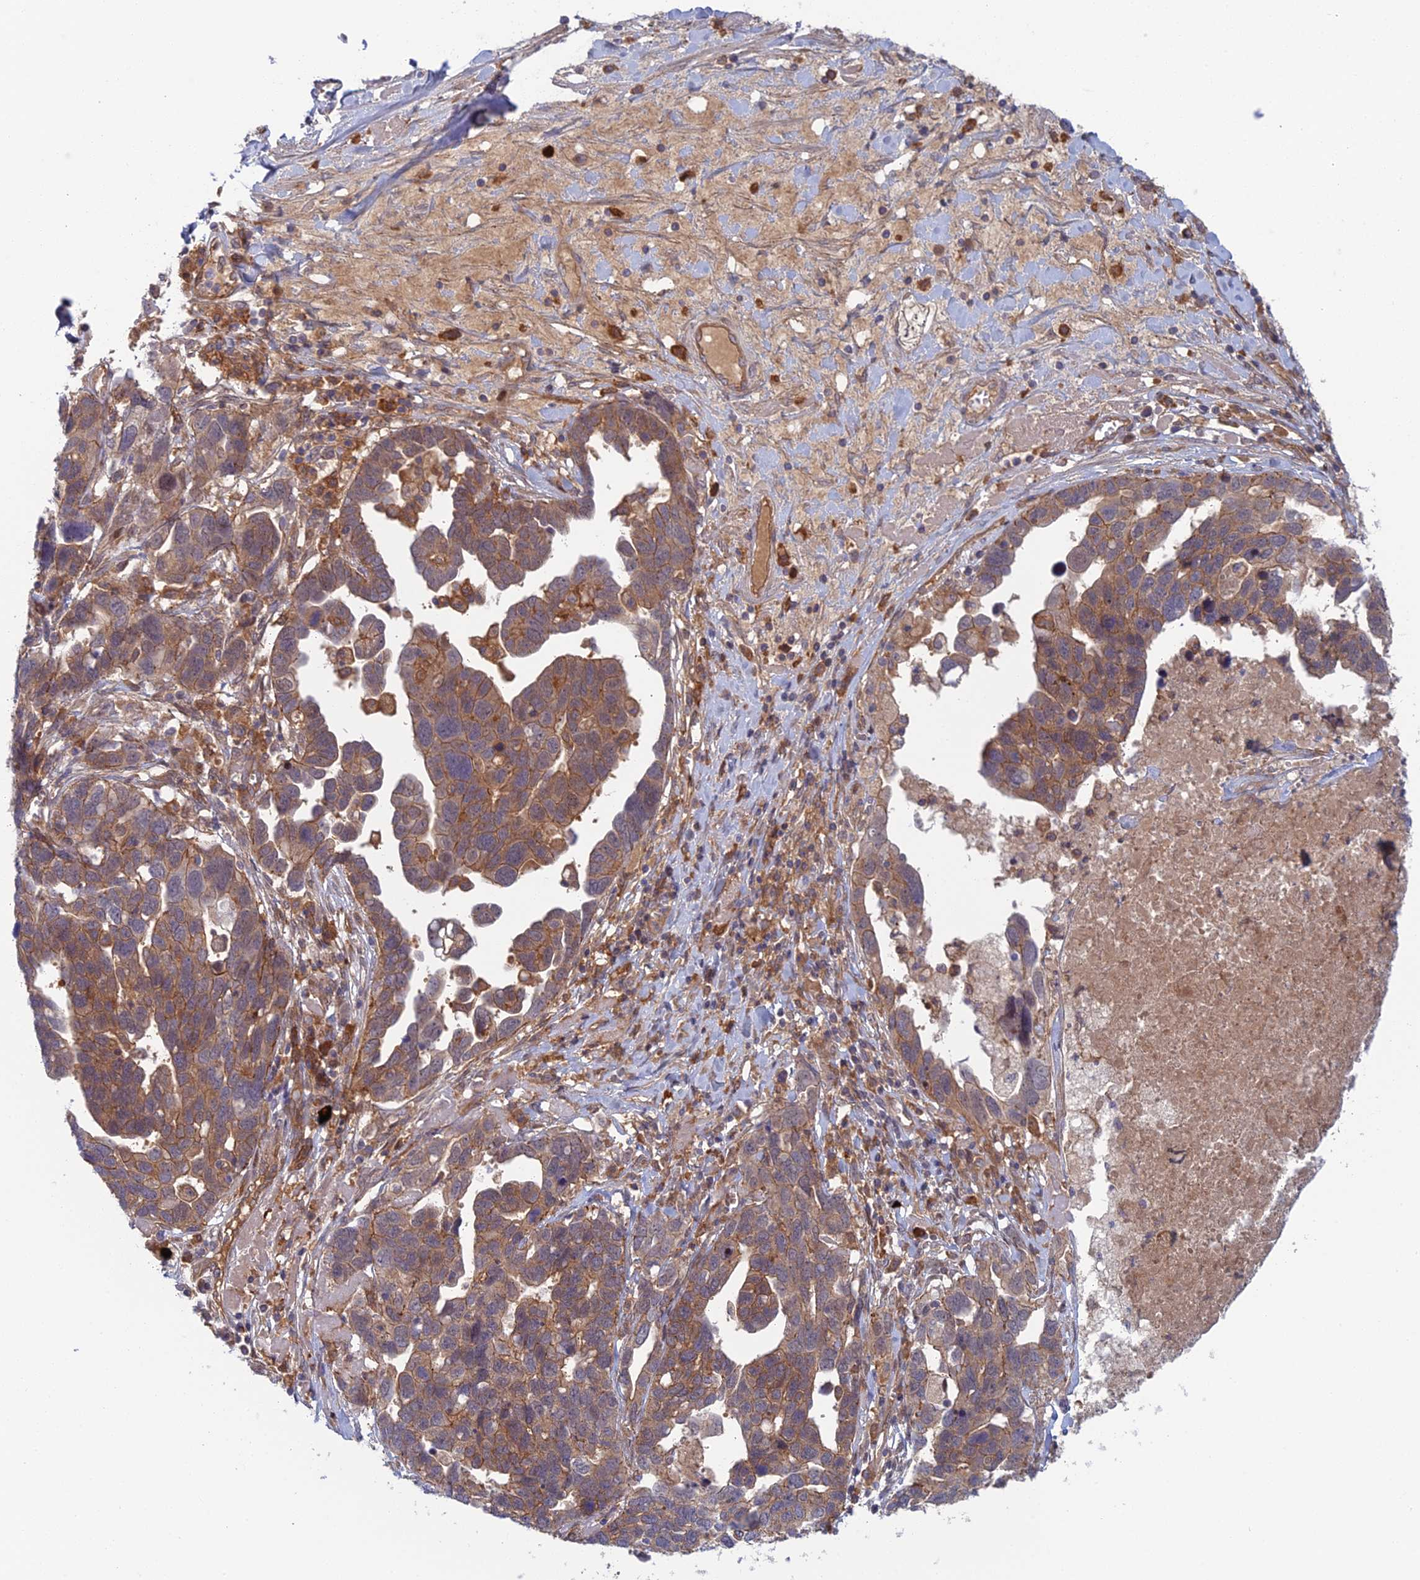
{"staining": {"intensity": "moderate", "quantity": ">75%", "location": "cytoplasmic/membranous"}, "tissue": "ovarian cancer", "cell_type": "Tumor cells", "image_type": "cancer", "snomed": [{"axis": "morphology", "description": "Cystadenocarcinoma, serous, NOS"}, {"axis": "topography", "description": "Ovary"}], "caption": "This photomicrograph displays immunohistochemistry staining of human ovarian cancer (serous cystadenocarcinoma), with medium moderate cytoplasmic/membranous expression in about >75% of tumor cells.", "gene": "ABHD1", "patient": {"sex": "female", "age": 54}}